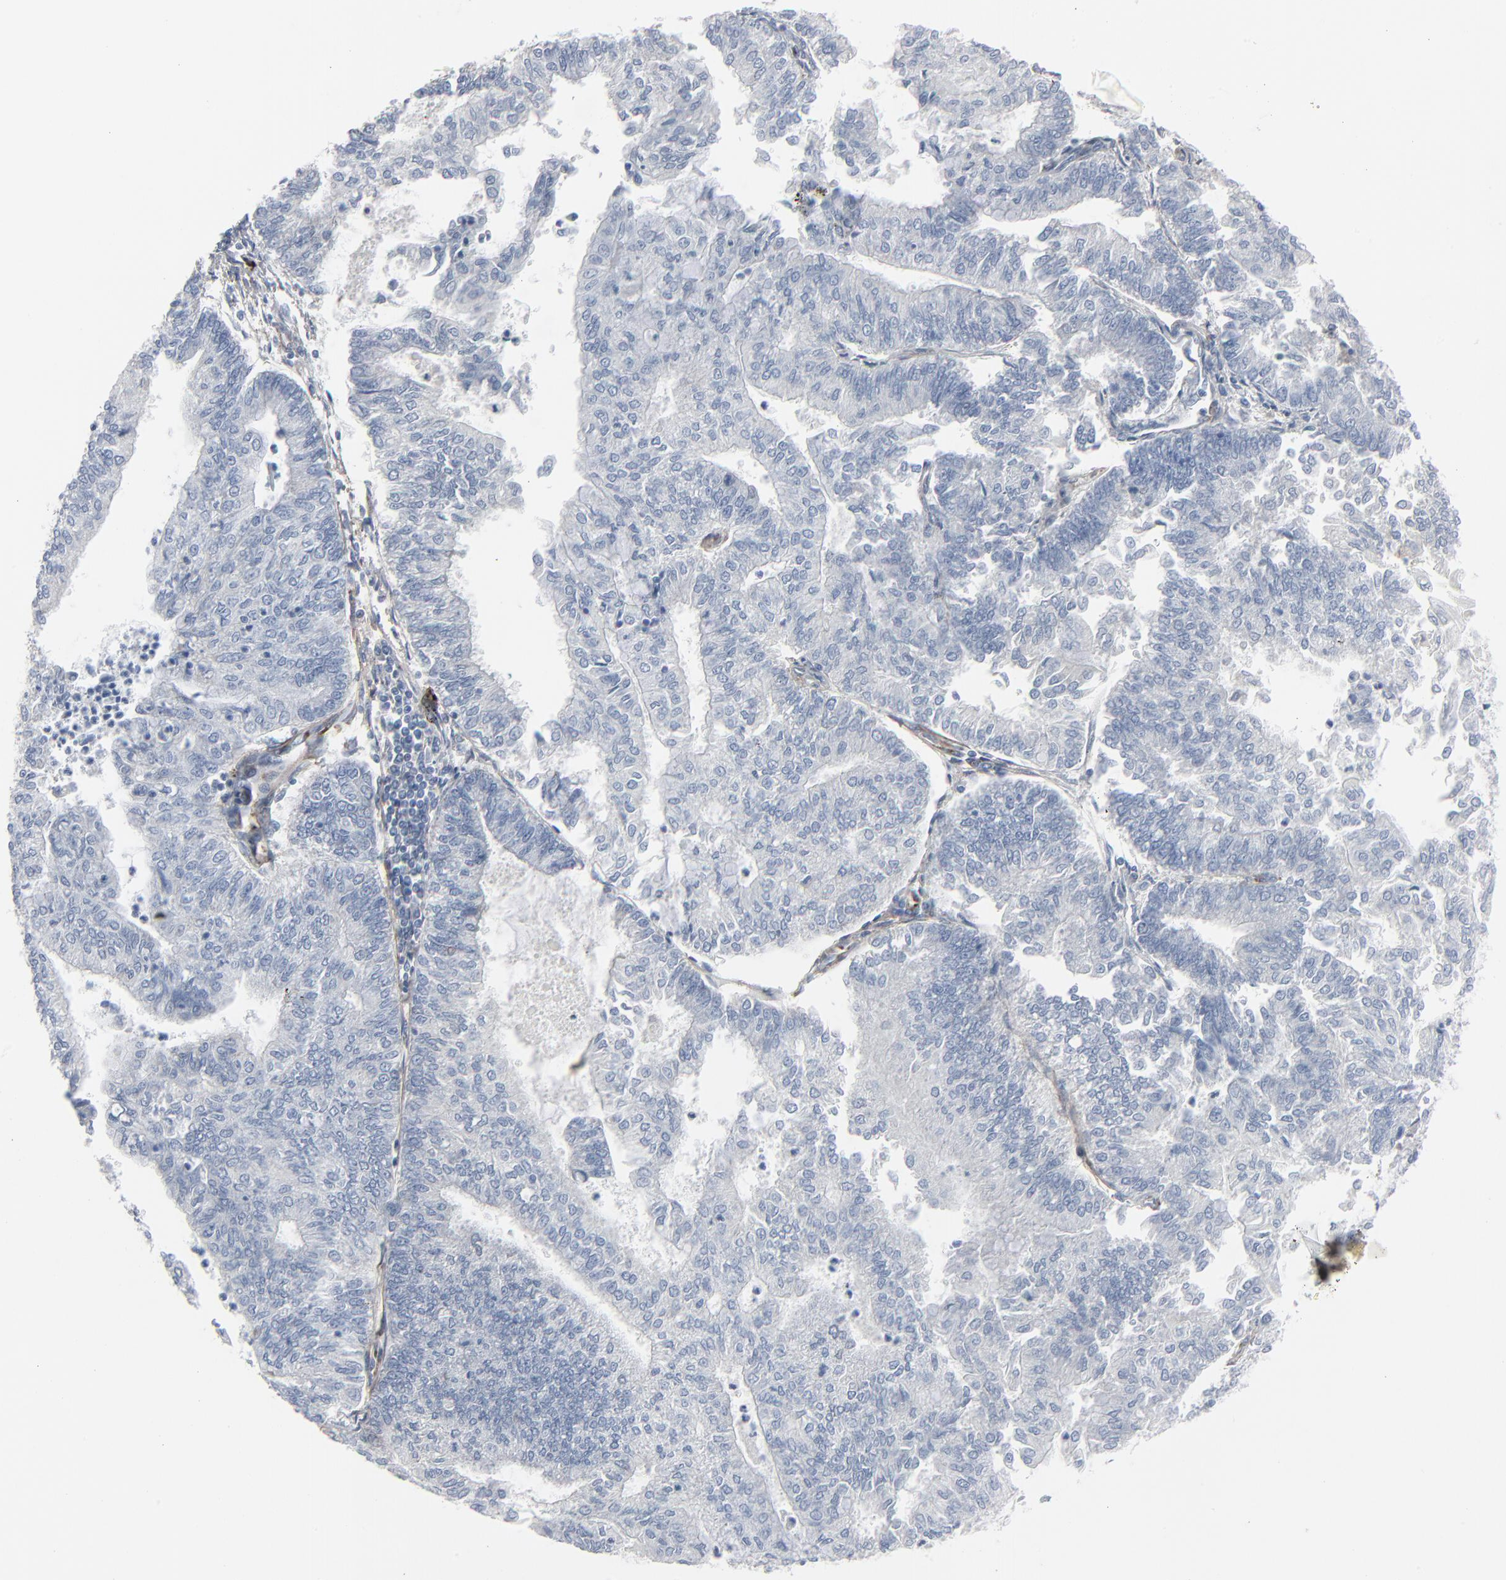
{"staining": {"intensity": "negative", "quantity": "none", "location": "none"}, "tissue": "endometrial cancer", "cell_type": "Tumor cells", "image_type": "cancer", "snomed": [{"axis": "morphology", "description": "Adenocarcinoma, NOS"}, {"axis": "topography", "description": "Endometrium"}], "caption": "Immunohistochemistry of endometrial adenocarcinoma shows no positivity in tumor cells.", "gene": "BGN", "patient": {"sex": "female", "age": 59}}